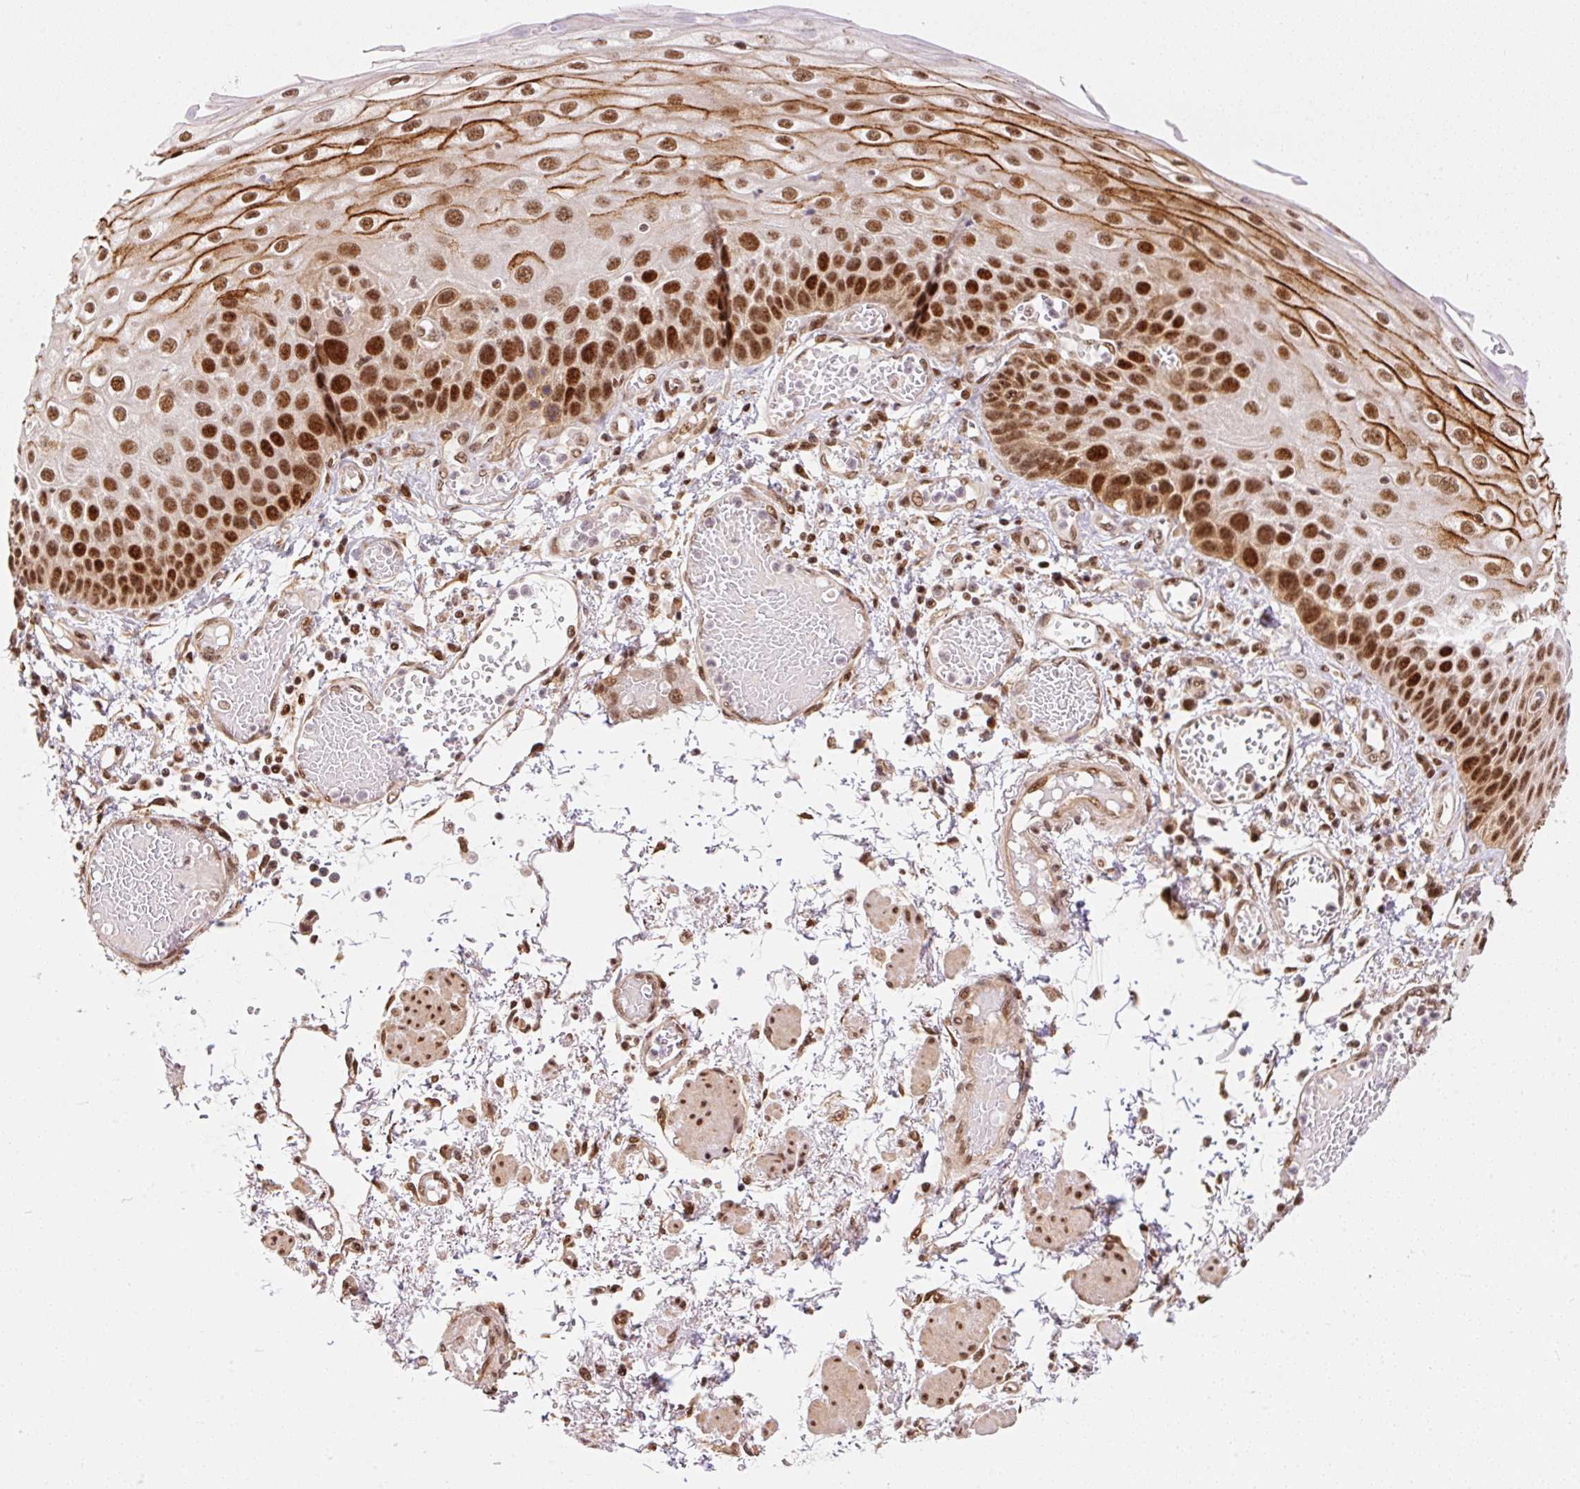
{"staining": {"intensity": "strong", "quantity": ">75%", "location": "cytoplasmic/membranous,nuclear"}, "tissue": "esophagus", "cell_type": "Squamous epithelial cells", "image_type": "normal", "snomed": [{"axis": "morphology", "description": "Normal tissue, NOS"}, {"axis": "morphology", "description": "Adenocarcinoma, NOS"}, {"axis": "topography", "description": "Esophagus"}], "caption": "The image demonstrates immunohistochemical staining of normal esophagus. There is strong cytoplasmic/membranous,nuclear positivity is appreciated in about >75% of squamous epithelial cells.", "gene": "INTS8", "patient": {"sex": "male", "age": 81}}